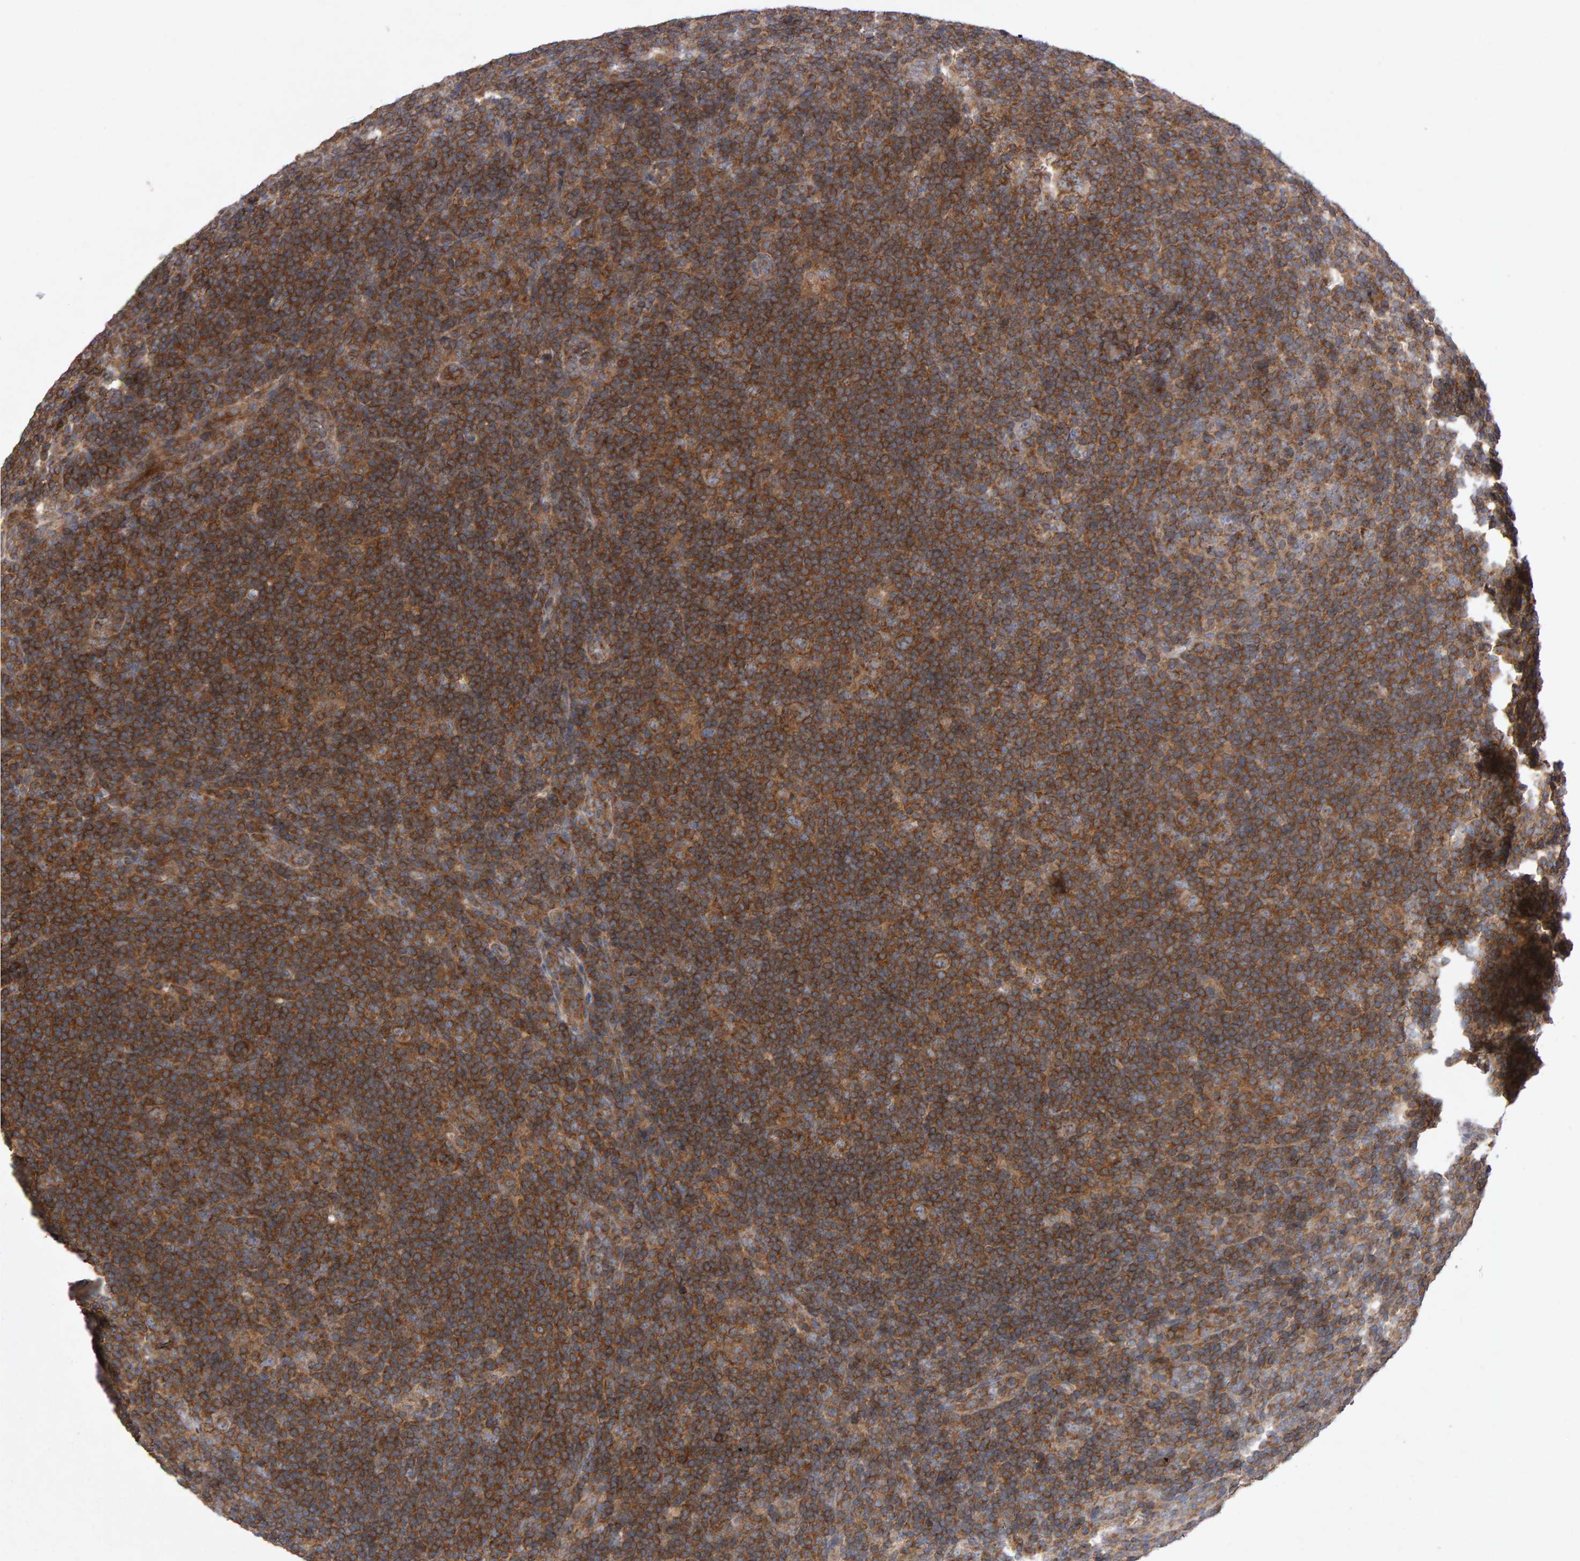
{"staining": {"intensity": "weak", "quantity": ">75%", "location": "cytoplasmic/membranous"}, "tissue": "lymphoma", "cell_type": "Tumor cells", "image_type": "cancer", "snomed": [{"axis": "morphology", "description": "Hodgkin's disease, NOS"}, {"axis": "topography", "description": "Lymph node"}], "caption": "Human Hodgkin's disease stained with a protein marker reveals weak staining in tumor cells.", "gene": "PGS1", "patient": {"sex": "female", "age": 57}}